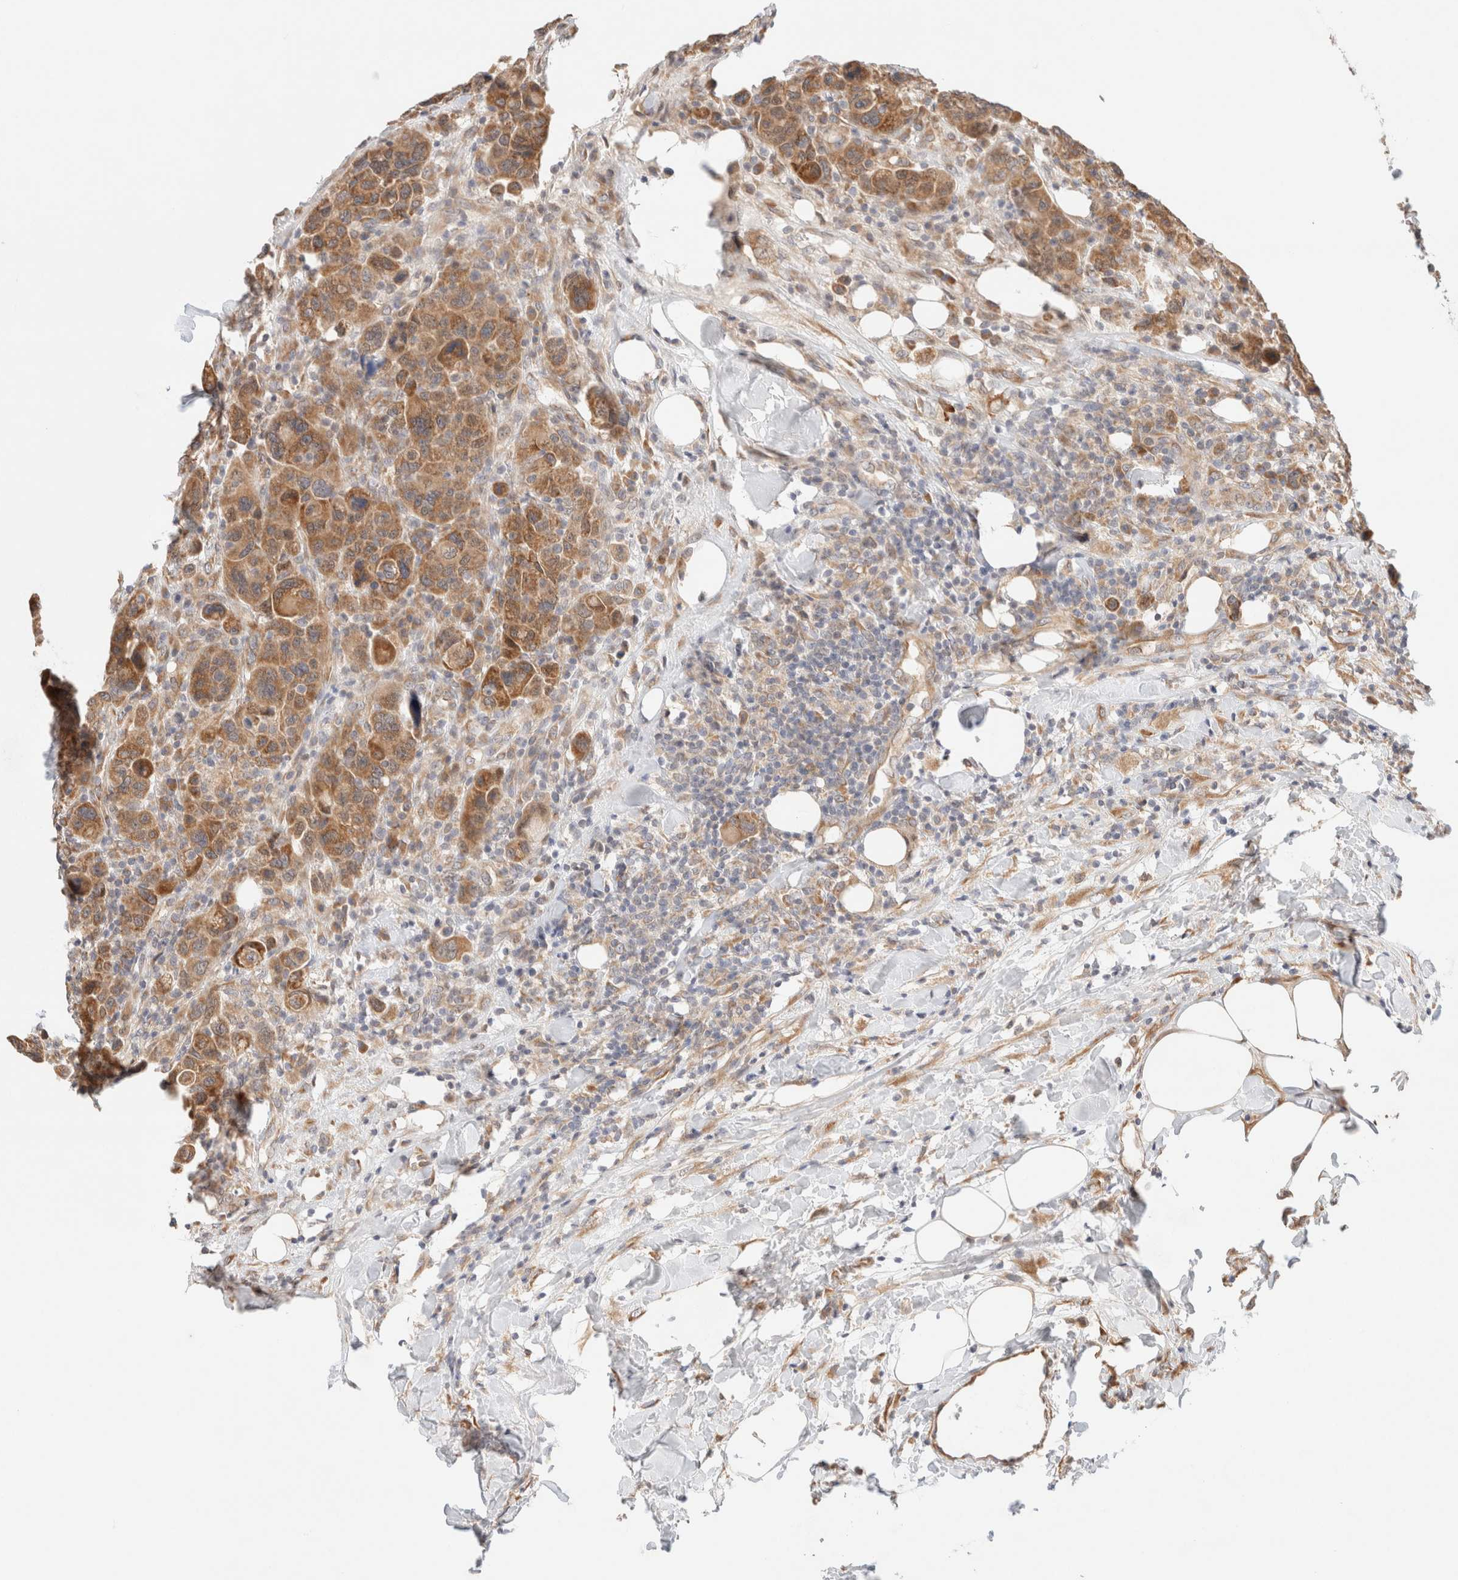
{"staining": {"intensity": "moderate", "quantity": ">75%", "location": "cytoplasmic/membranous"}, "tissue": "breast cancer", "cell_type": "Tumor cells", "image_type": "cancer", "snomed": [{"axis": "morphology", "description": "Duct carcinoma"}, {"axis": "topography", "description": "Breast"}], "caption": "Immunohistochemical staining of human breast cancer exhibits medium levels of moderate cytoplasmic/membranous protein positivity in approximately >75% of tumor cells.", "gene": "RRP15", "patient": {"sex": "female", "age": 37}}